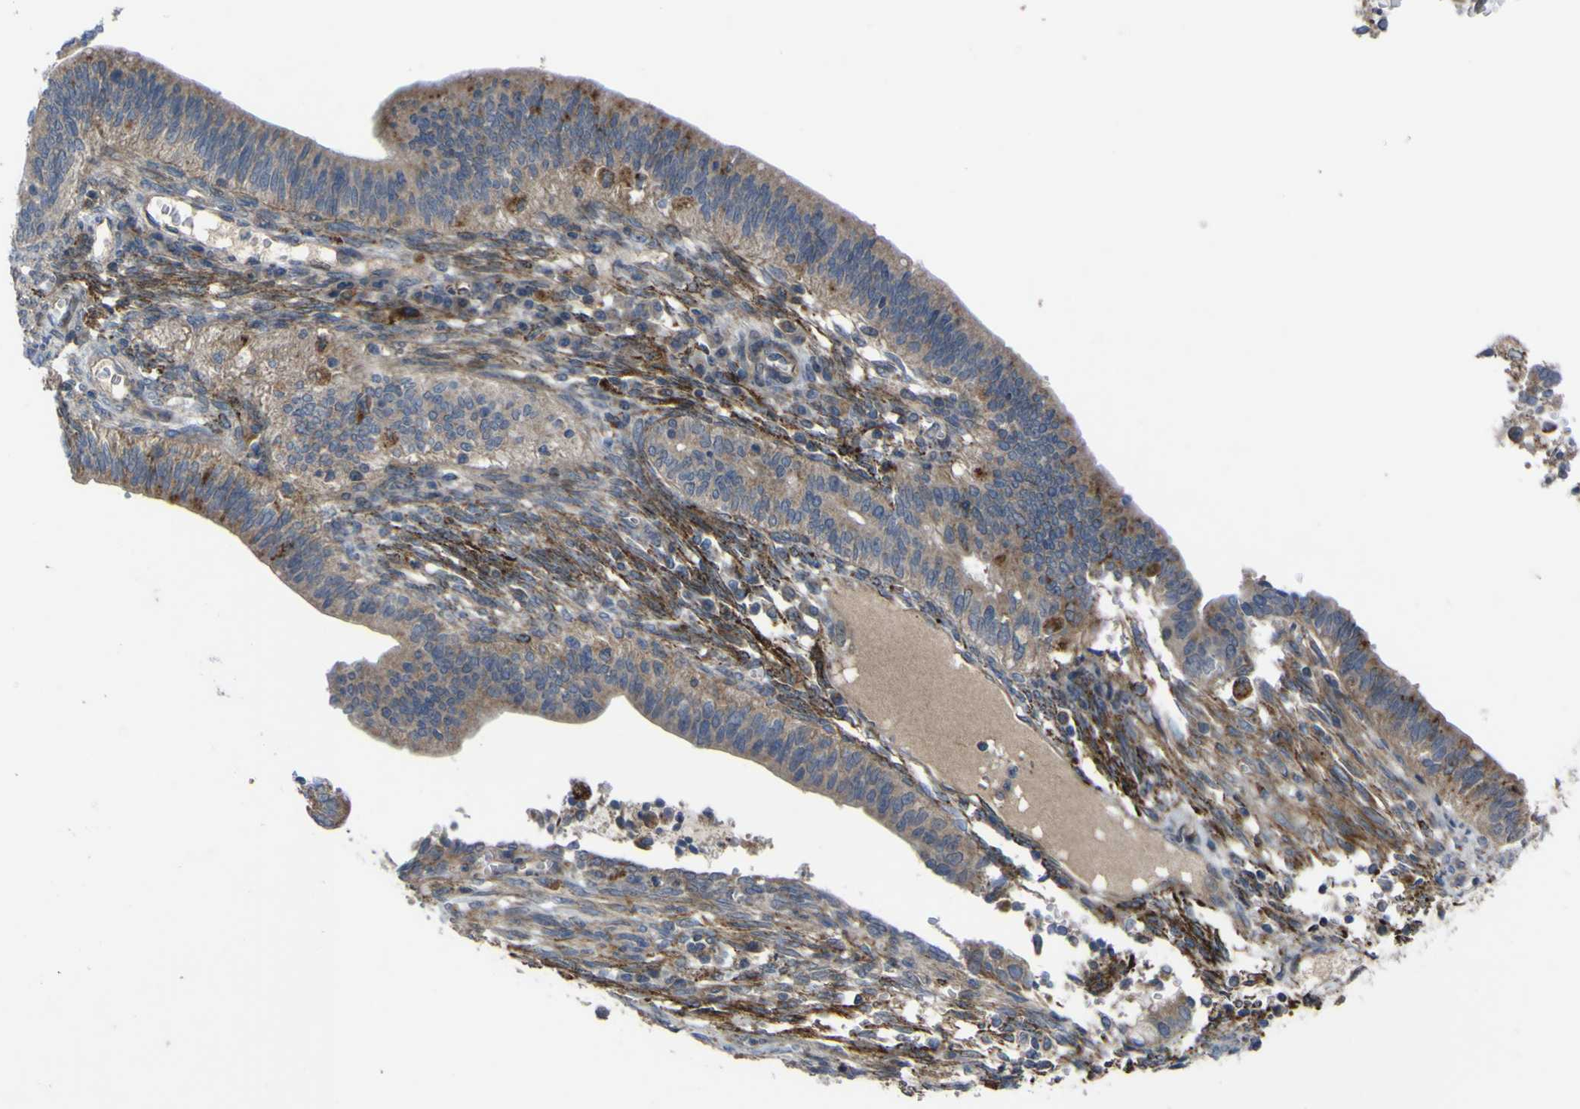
{"staining": {"intensity": "weak", "quantity": ">75%", "location": "cytoplasmic/membranous"}, "tissue": "cervical cancer", "cell_type": "Tumor cells", "image_type": "cancer", "snomed": [{"axis": "morphology", "description": "Adenocarcinoma, NOS"}, {"axis": "topography", "description": "Cervix"}], "caption": "This is an image of immunohistochemistry staining of cervical cancer, which shows weak staining in the cytoplasmic/membranous of tumor cells.", "gene": "GPLD1", "patient": {"sex": "female", "age": 44}}